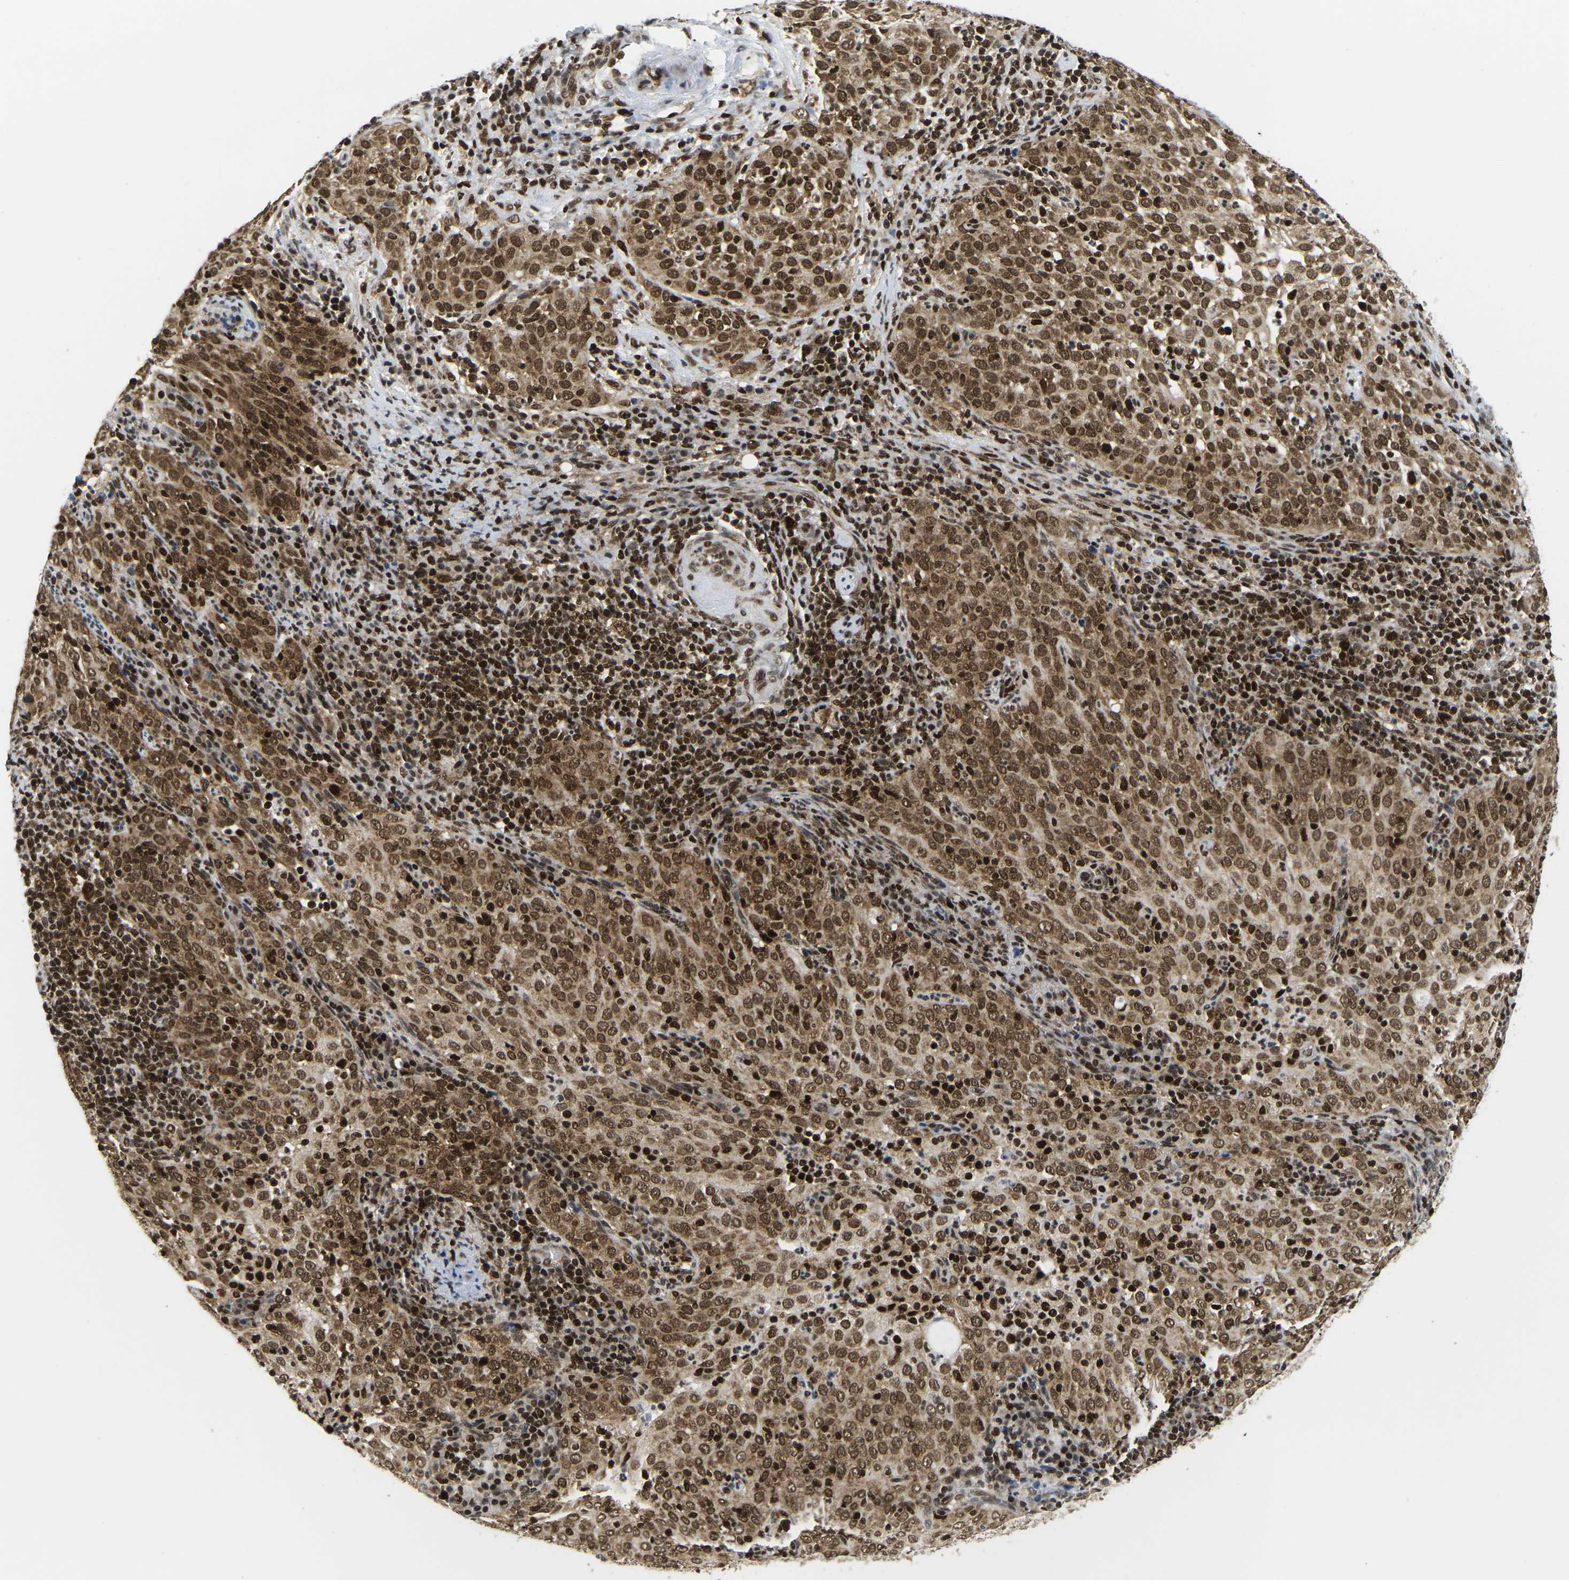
{"staining": {"intensity": "strong", "quantity": ">75%", "location": "cytoplasmic/membranous,nuclear"}, "tissue": "cervical cancer", "cell_type": "Tumor cells", "image_type": "cancer", "snomed": [{"axis": "morphology", "description": "Squamous cell carcinoma, NOS"}, {"axis": "topography", "description": "Cervix"}], "caption": "IHC image of neoplastic tissue: cervical cancer (squamous cell carcinoma) stained using immunohistochemistry shows high levels of strong protein expression localized specifically in the cytoplasmic/membranous and nuclear of tumor cells, appearing as a cytoplasmic/membranous and nuclear brown color.", "gene": "CELF1", "patient": {"sex": "female", "age": 51}}